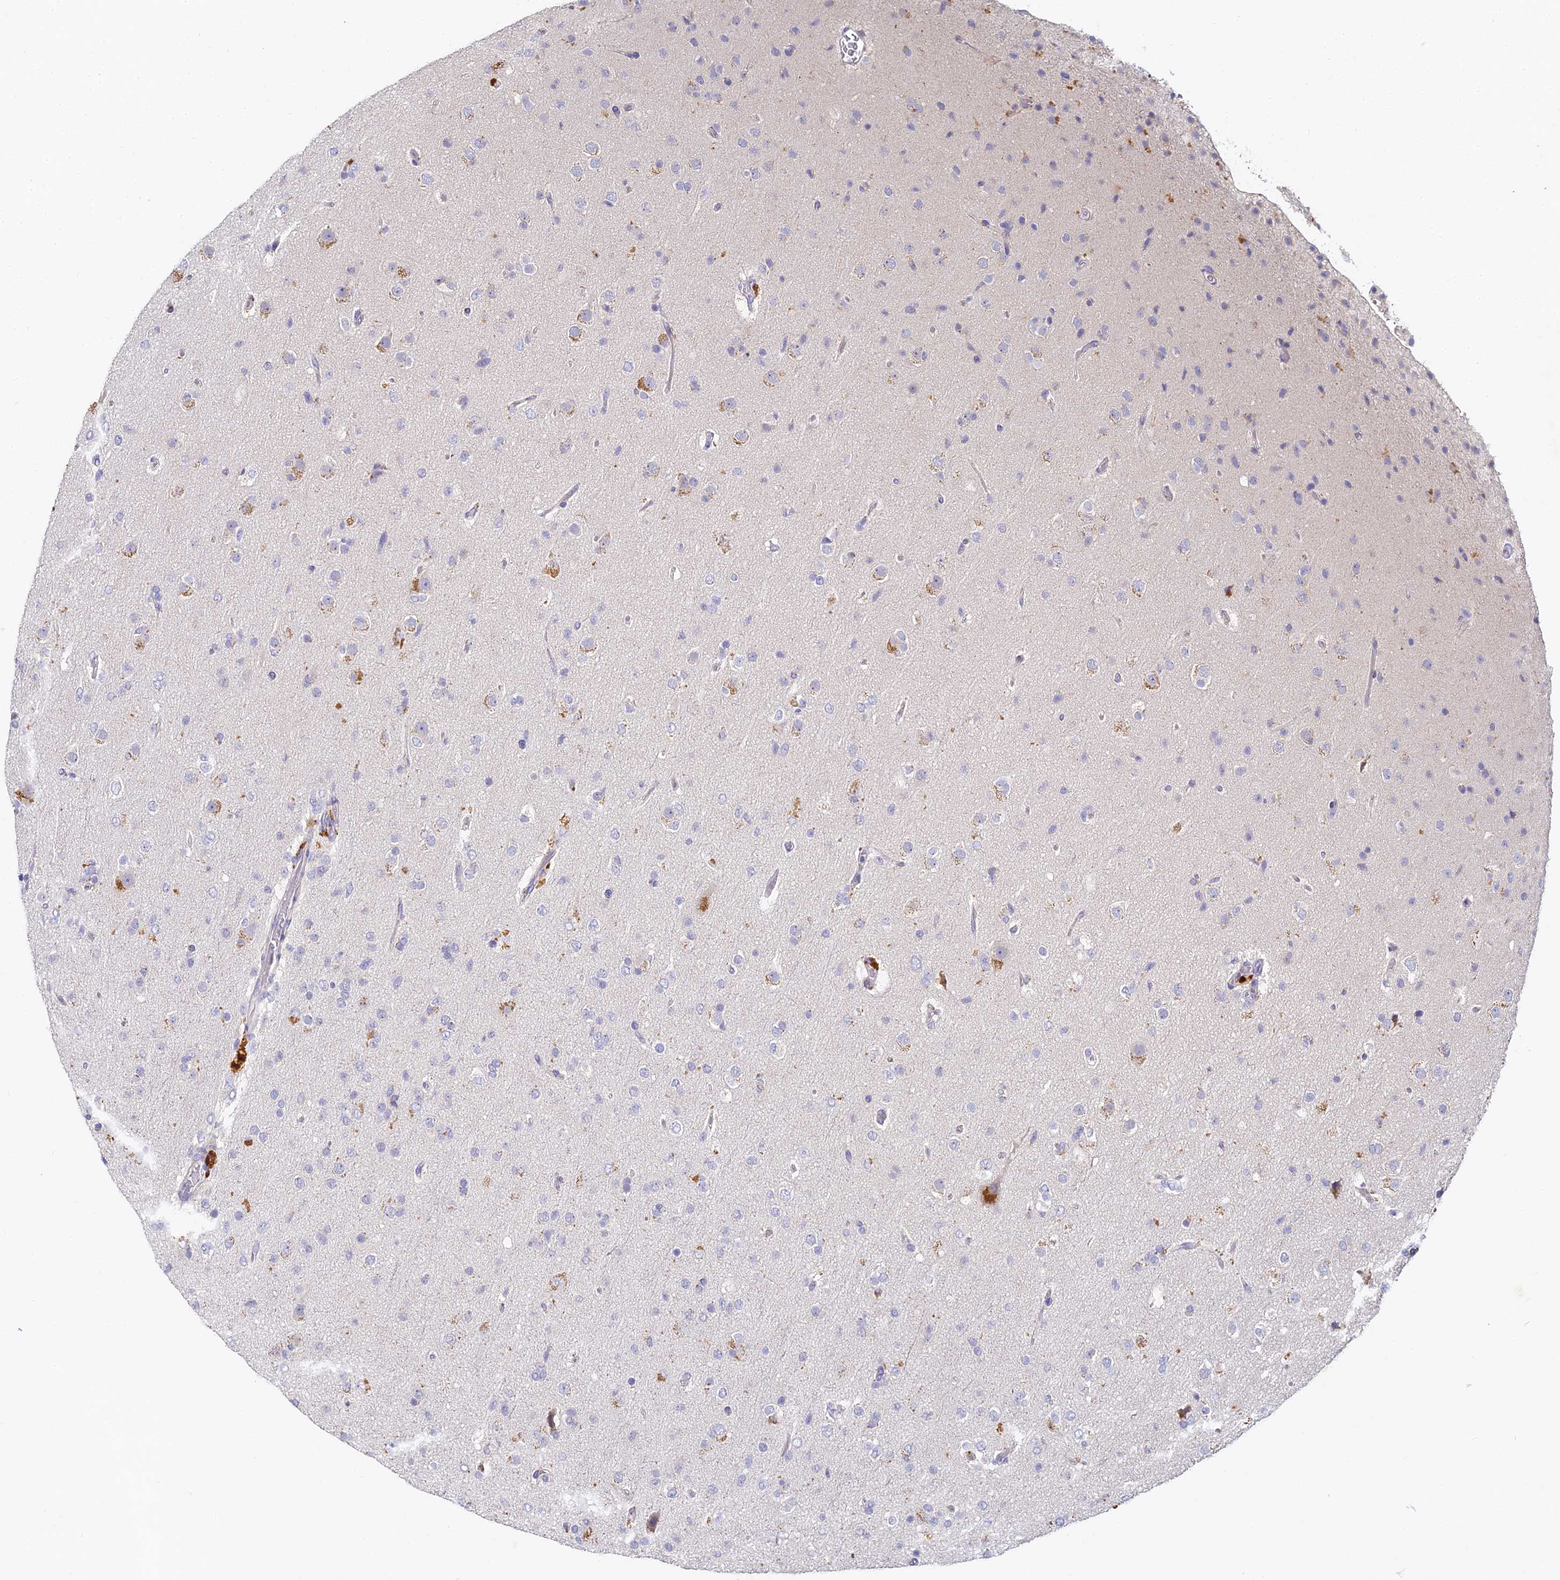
{"staining": {"intensity": "negative", "quantity": "none", "location": "none"}, "tissue": "glioma", "cell_type": "Tumor cells", "image_type": "cancer", "snomed": [{"axis": "morphology", "description": "Glioma, malignant, Low grade"}, {"axis": "topography", "description": "Brain"}], "caption": "Protein analysis of glioma demonstrates no significant expression in tumor cells.", "gene": "DONSON", "patient": {"sex": "male", "age": 65}}